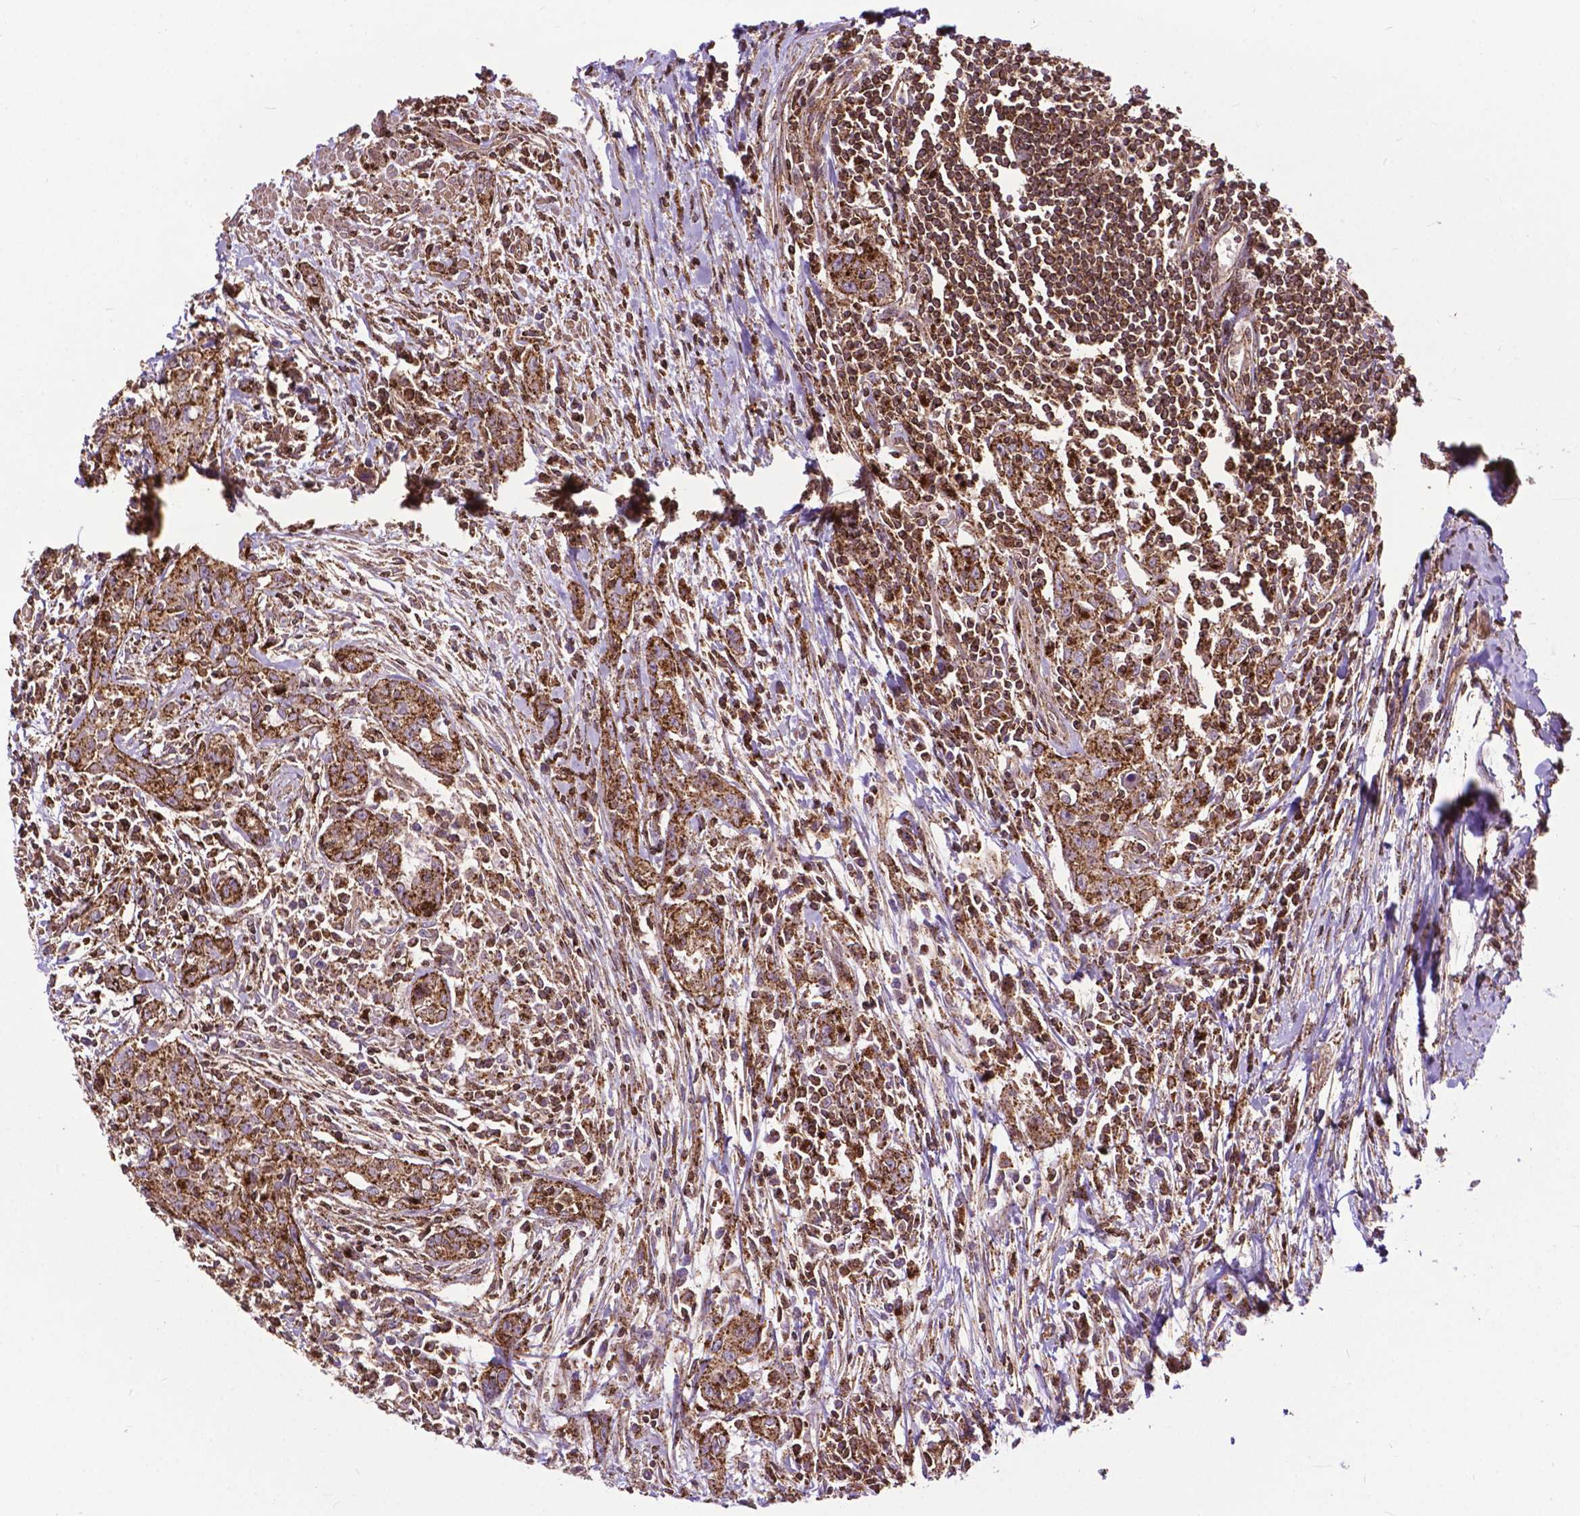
{"staining": {"intensity": "strong", "quantity": ">75%", "location": "cytoplasmic/membranous"}, "tissue": "urothelial cancer", "cell_type": "Tumor cells", "image_type": "cancer", "snomed": [{"axis": "morphology", "description": "Urothelial carcinoma, High grade"}, {"axis": "topography", "description": "Urinary bladder"}], "caption": "Tumor cells reveal strong cytoplasmic/membranous expression in approximately >75% of cells in urothelial cancer.", "gene": "CHMP4A", "patient": {"sex": "male", "age": 83}}